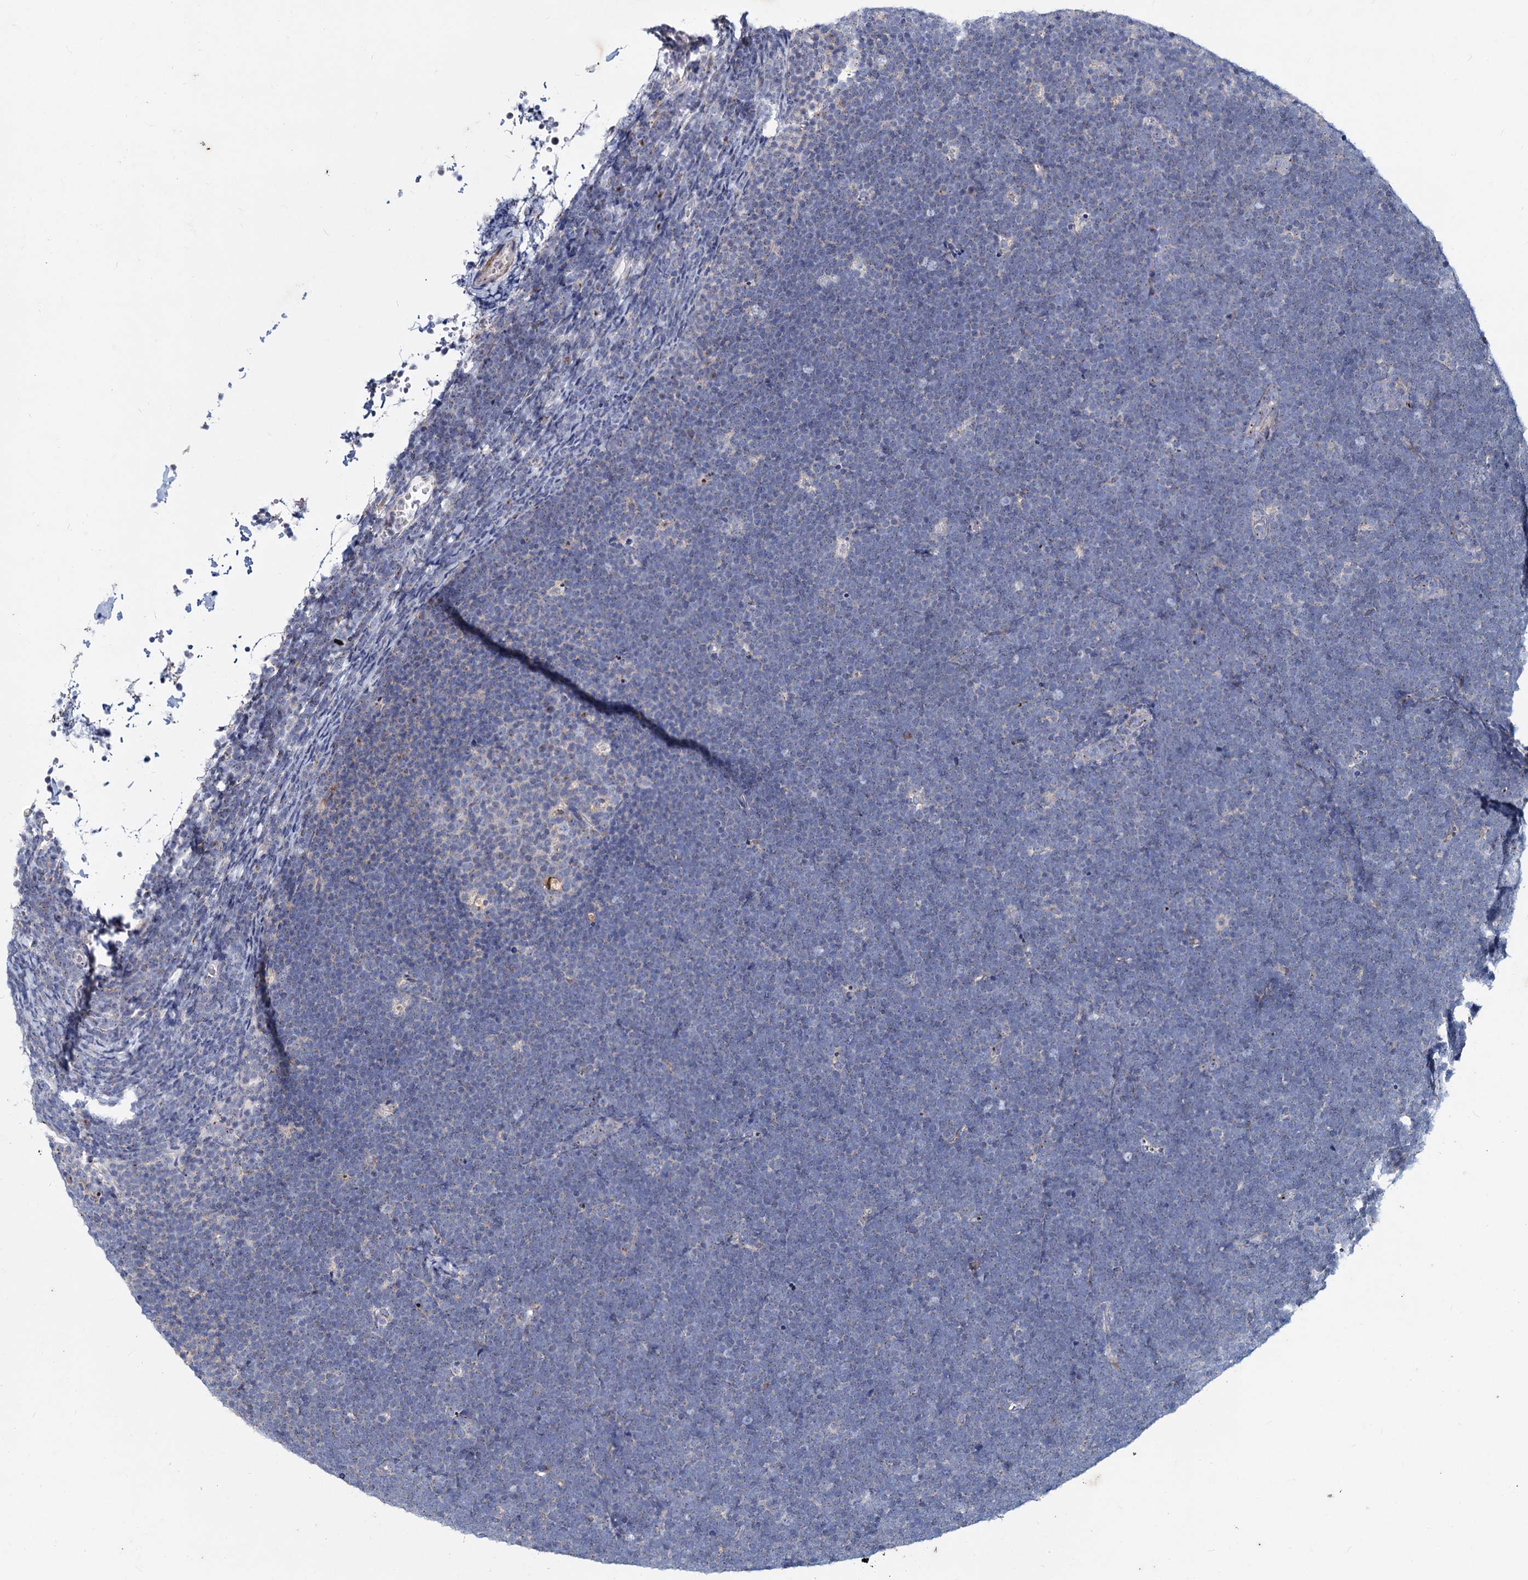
{"staining": {"intensity": "negative", "quantity": "none", "location": "none"}, "tissue": "lymphoma", "cell_type": "Tumor cells", "image_type": "cancer", "snomed": [{"axis": "morphology", "description": "Malignant lymphoma, non-Hodgkin's type, High grade"}, {"axis": "topography", "description": "Lymph node"}], "caption": "Immunohistochemistry (IHC) of high-grade malignant lymphoma, non-Hodgkin's type shows no positivity in tumor cells.", "gene": "AGBL4", "patient": {"sex": "male", "age": 13}}